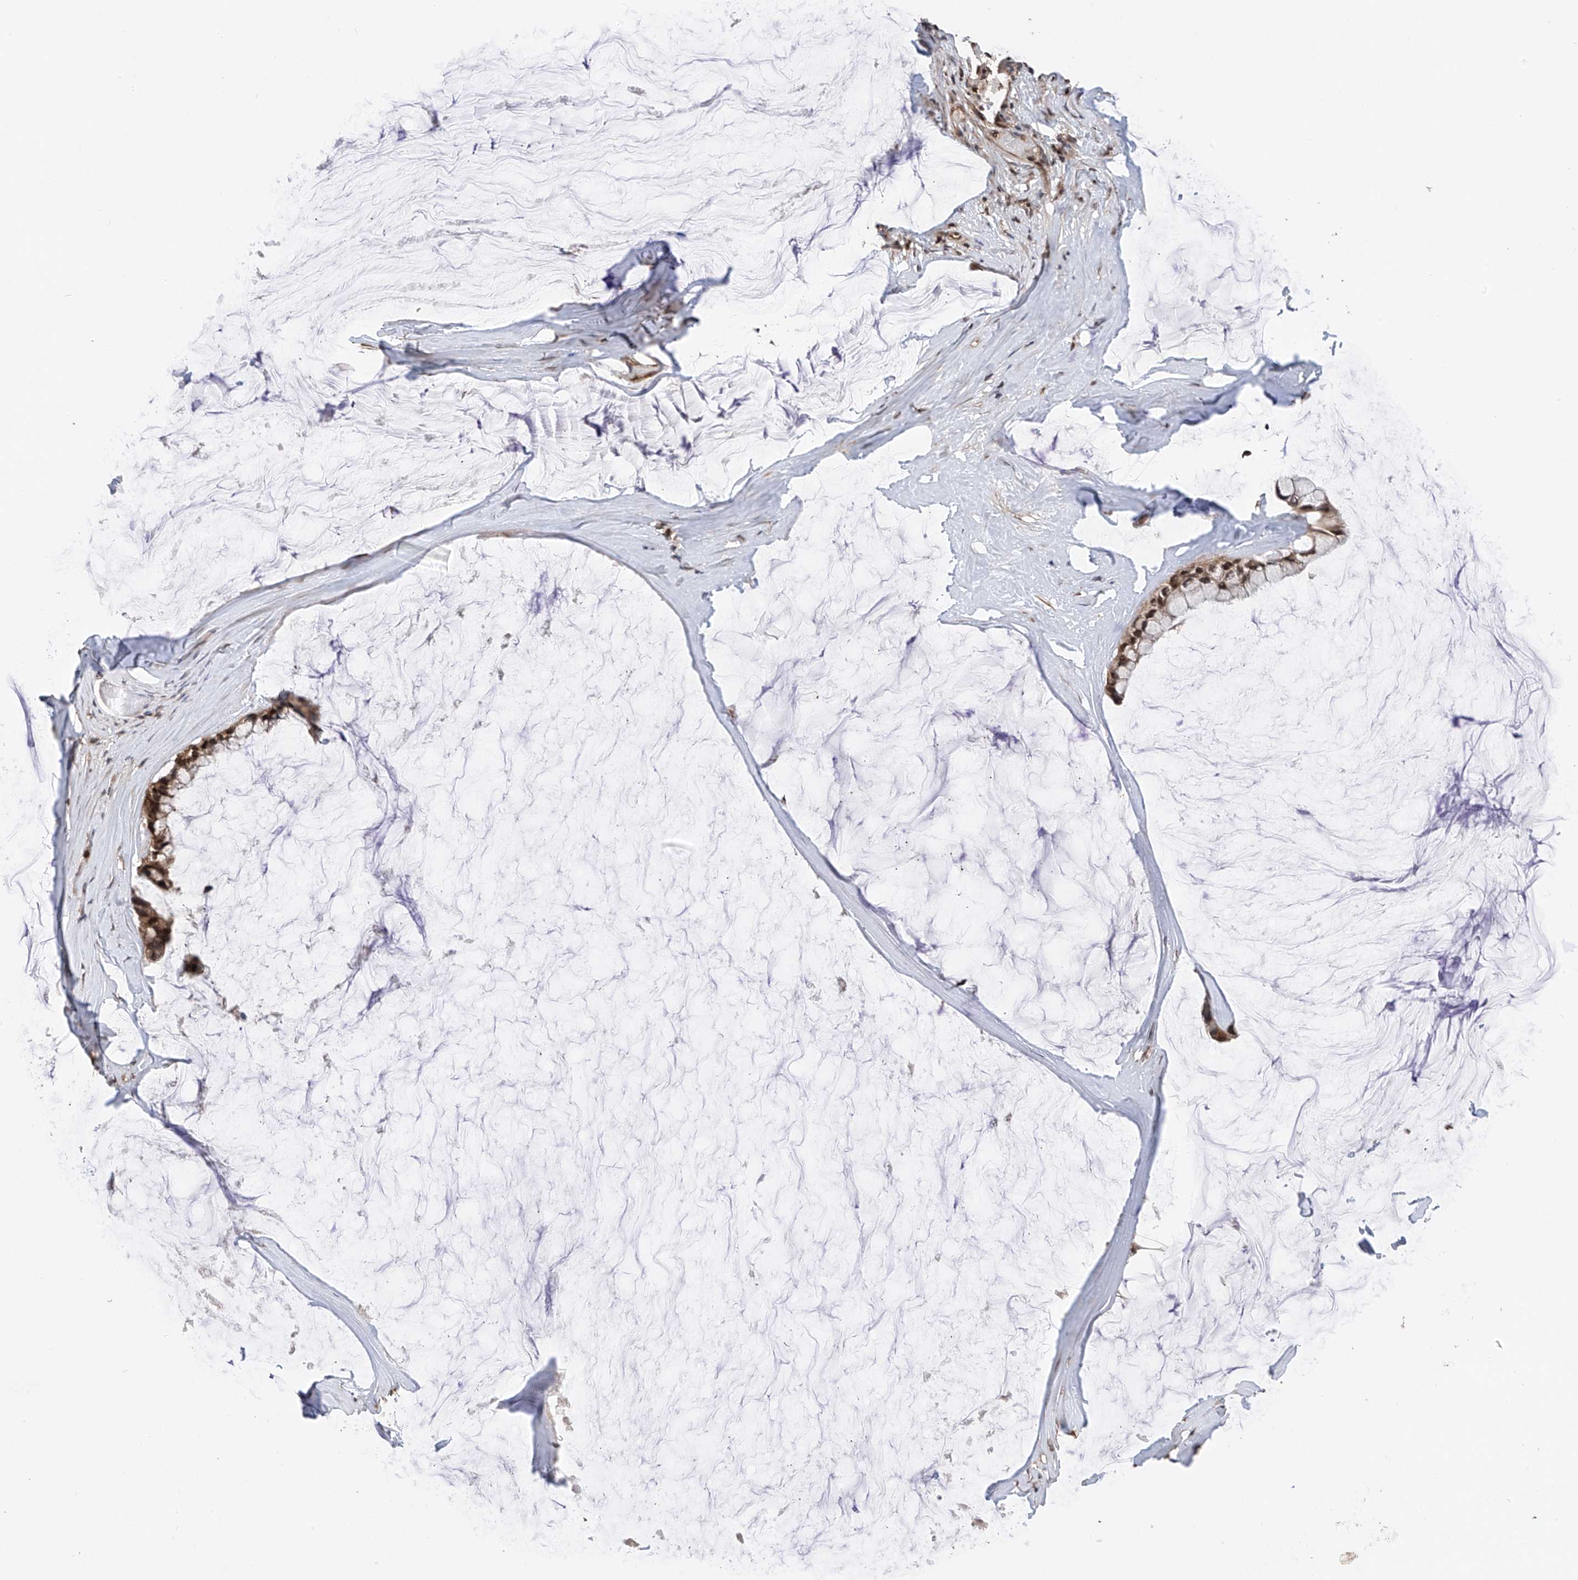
{"staining": {"intensity": "strong", "quantity": ">75%", "location": "cytoplasmic/membranous,nuclear"}, "tissue": "ovarian cancer", "cell_type": "Tumor cells", "image_type": "cancer", "snomed": [{"axis": "morphology", "description": "Cystadenocarcinoma, mucinous, NOS"}, {"axis": "topography", "description": "Ovary"}], "caption": "A high-resolution image shows immunohistochemistry (IHC) staining of ovarian mucinous cystadenocarcinoma, which exhibits strong cytoplasmic/membranous and nuclear expression in about >75% of tumor cells.", "gene": "DNAJC9", "patient": {"sex": "female", "age": 39}}